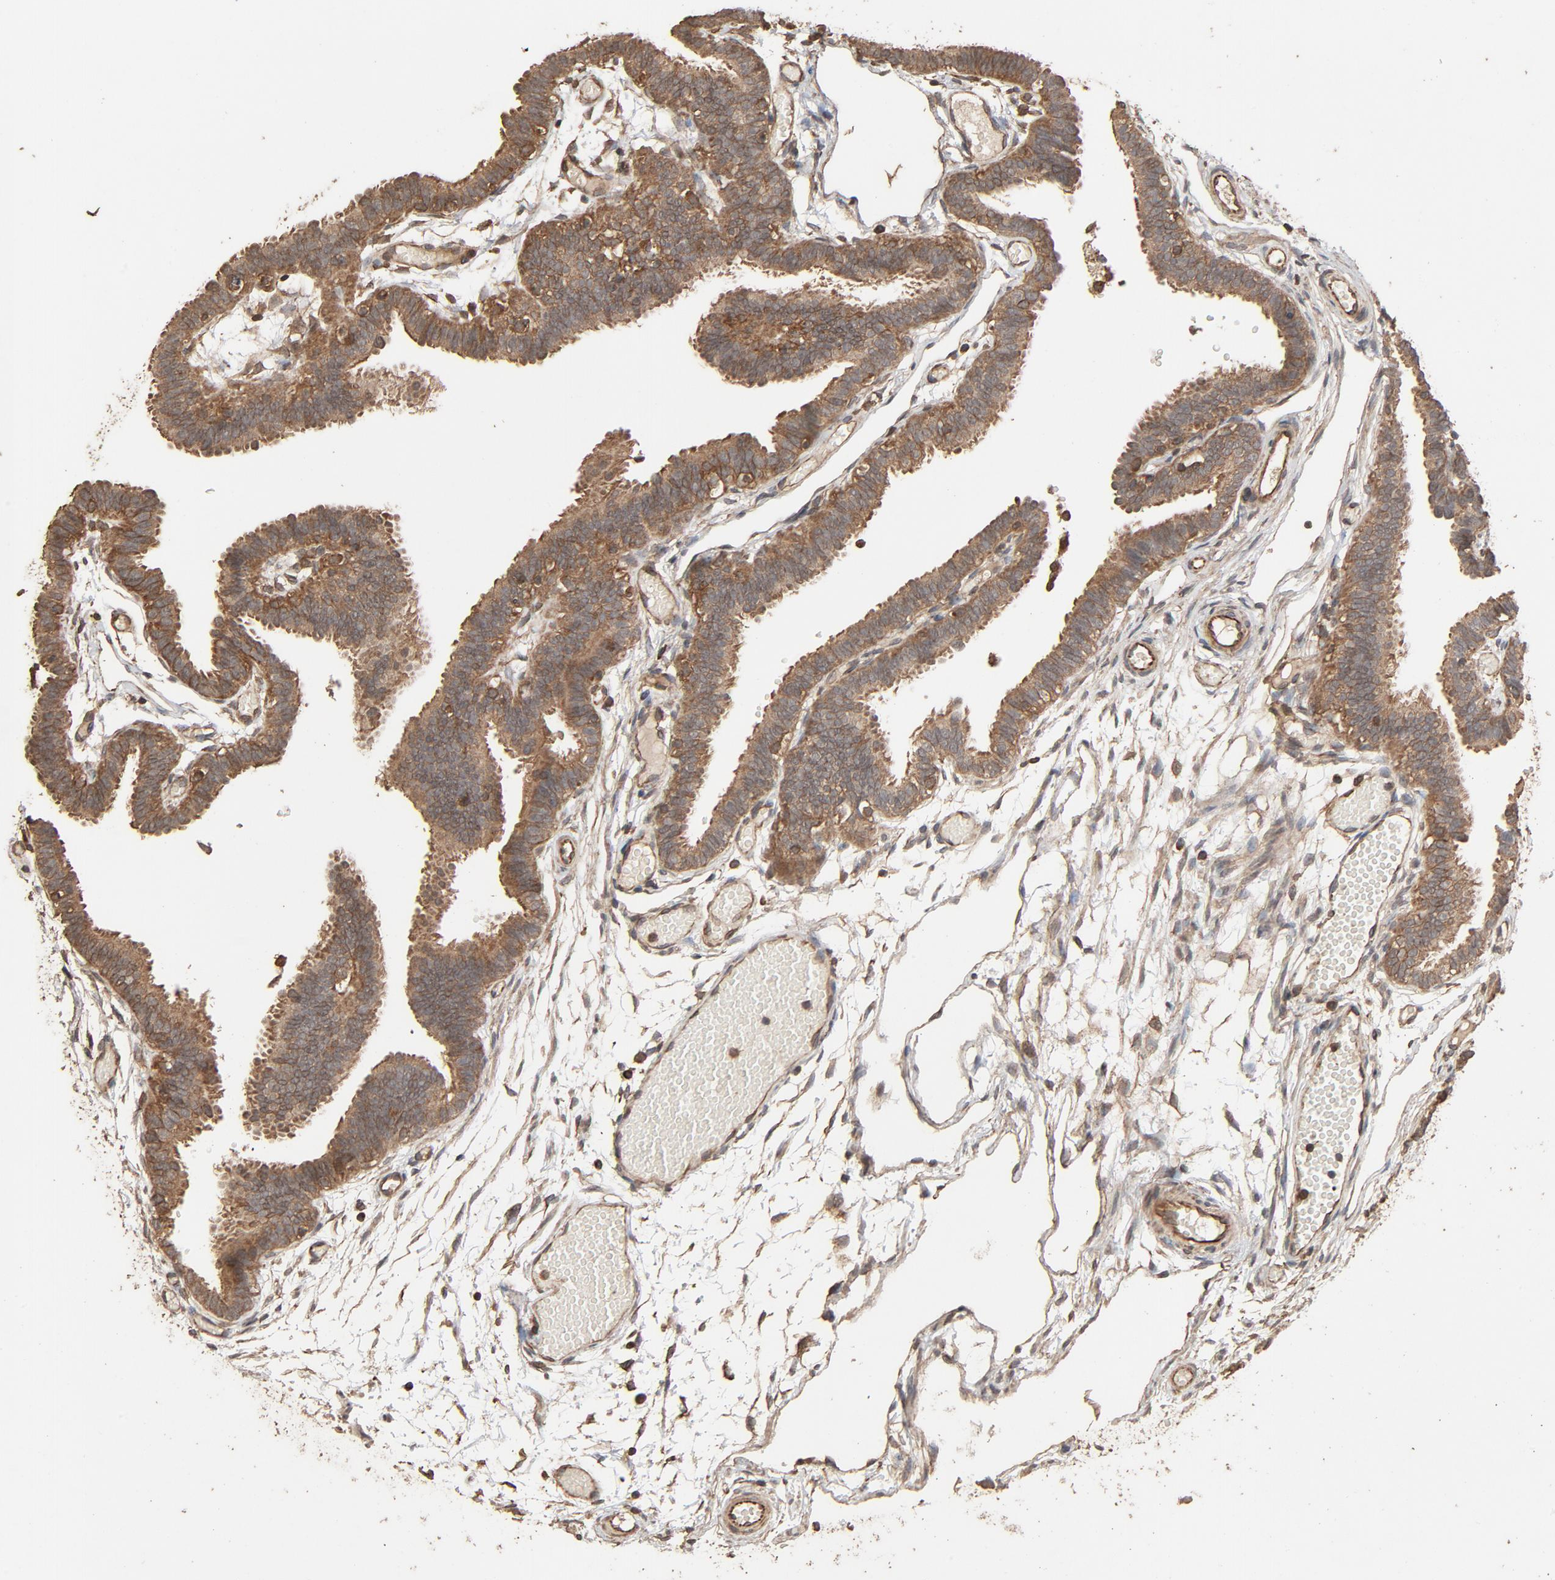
{"staining": {"intensity": "moderate", "quantity": ">75%", "location": "cytoplasmic/membranous"}, "tissue": "fallopian tube", "cell_type": "Glandular cells", "image_type": "normal", "snomed": [{"axis": "morphology", "description": "Normal tissue, NOS"}, {"axis": "topography", "description": "Fallopian tube"}], "caption": "Immunohistochemical staining of benign human fallopian tube demonstrates >75% levels of moderate cytoplasmic/membranous protein expression in about >75% of glandular cells. (DAB = brown stain, brightfield microscopy at high magnification).", "gene": "RPS6KA6", "patient": {"sex": "female", "age": 29}}